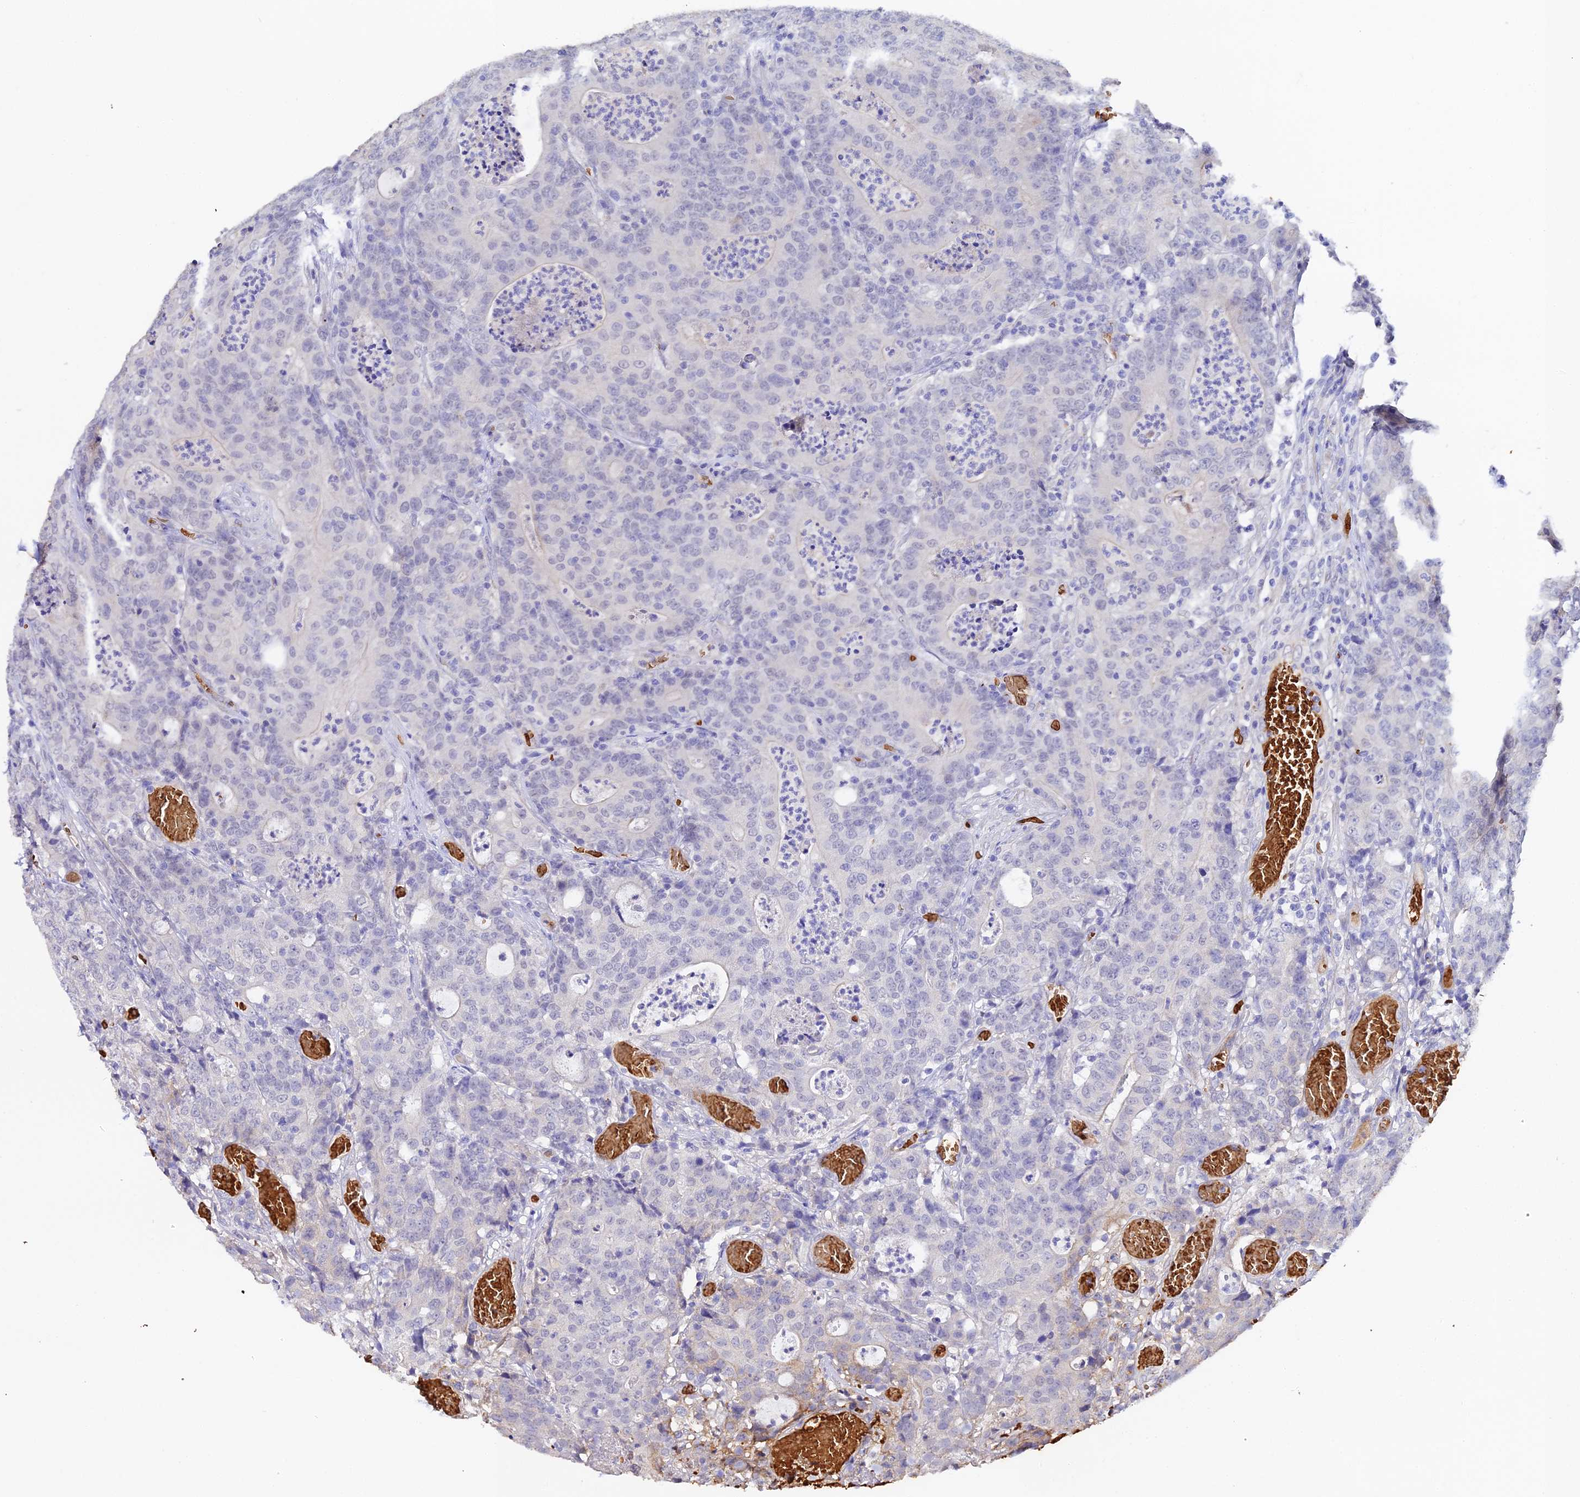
{"staining": {"intensity": "negative", "quantity": "none", "location": "none"}, "tissue": "colorectal cancer", "cell_type": "Tumor cells", "image_type": "cancer", "snomed": [{"axis": "morphology", "description": "Adenocarcinoma, NOS"}, {"axis": "topography", "description": "Colon"}], "caption": "The immunohistochemistry (IHC) photomicrograph has no significant staining in tumor cells of colorectal adenocarcinoma tissue.", "gene": "CFAP45", "patient": {"sex": "male", "age": 83}}